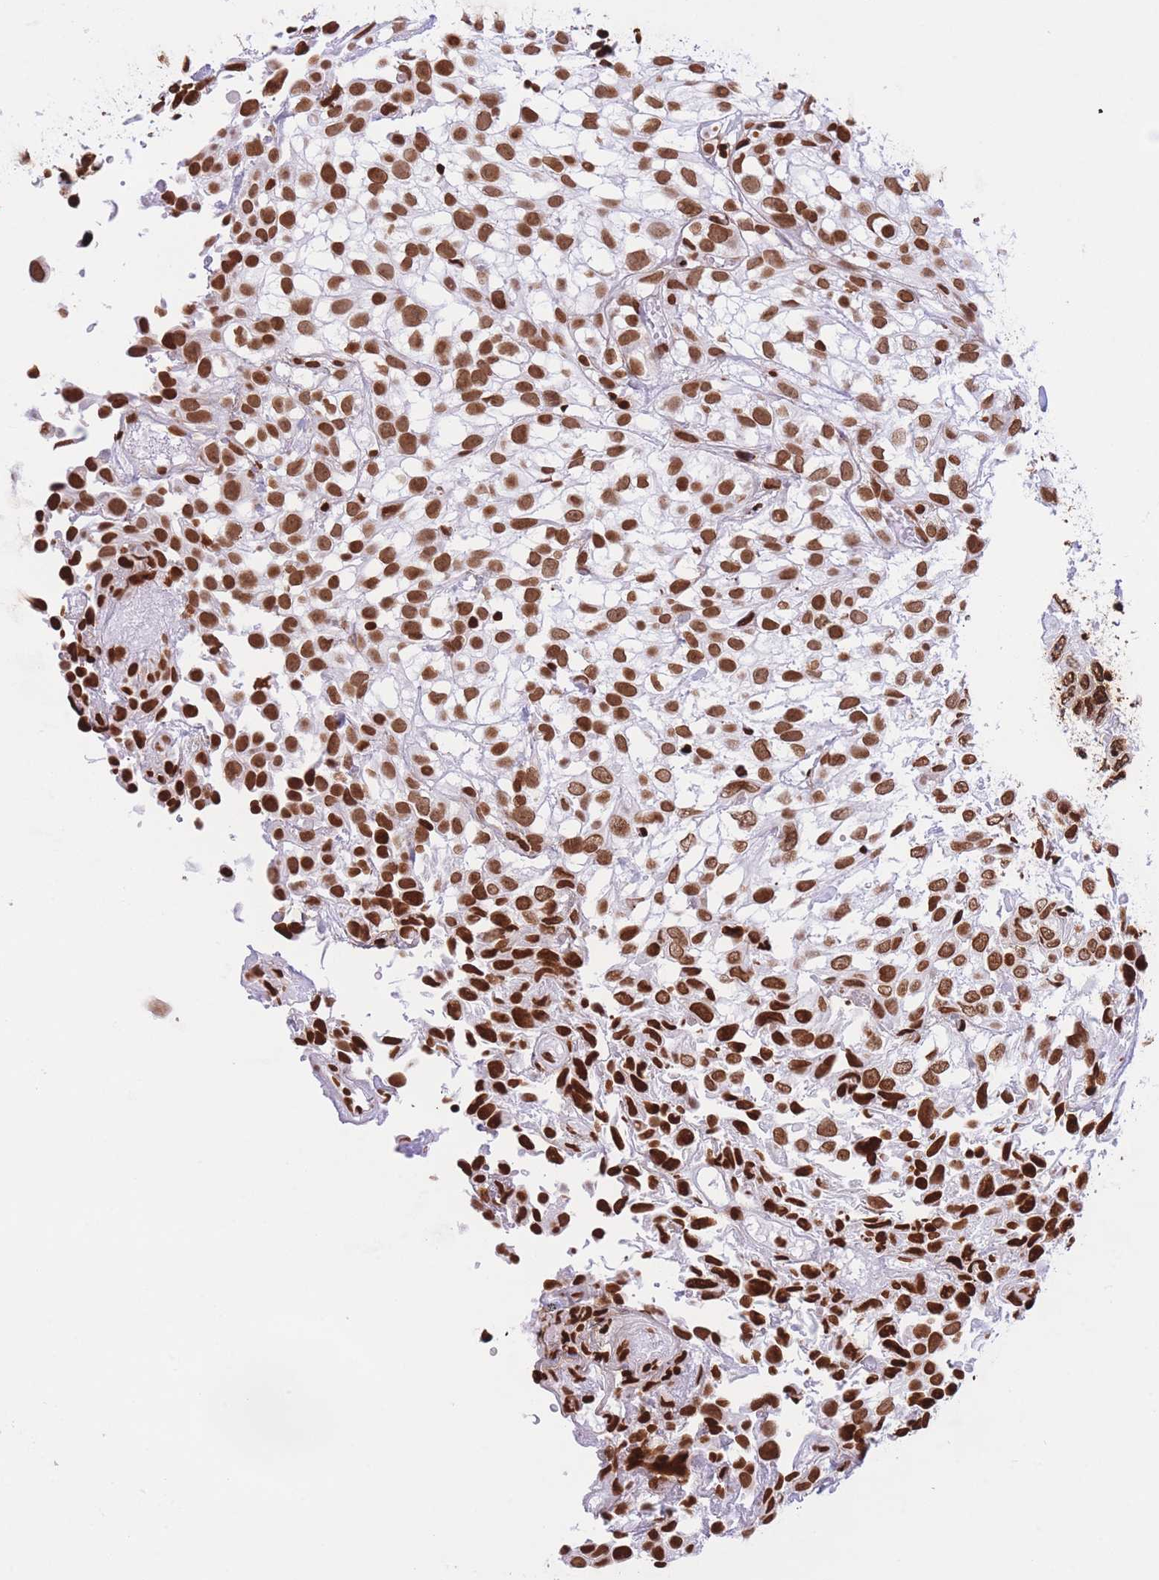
{"staining": {"intensity": "strong", "quantity": ">75%", "location": "nuclear"}, "tissue": "urothelial cancer", "cell_type": "Tumor cells", "image_type": "cancer", "snomed": [{"axis": "morphology", "description": "Urothelial carcinoma, High grade"}, {"axis": "topography", "description": "Urinary bladder"}], "caption": "Protein expression analysis of urothelial carcinoma (high-grade) reveals strong nuclear expression in about >75% of tumor cells. The protein of interest is shown in brown color, while the nuclei are stained blue.", "gene": "H2BC11", "patient": {"sex": "male", "age": 56}}